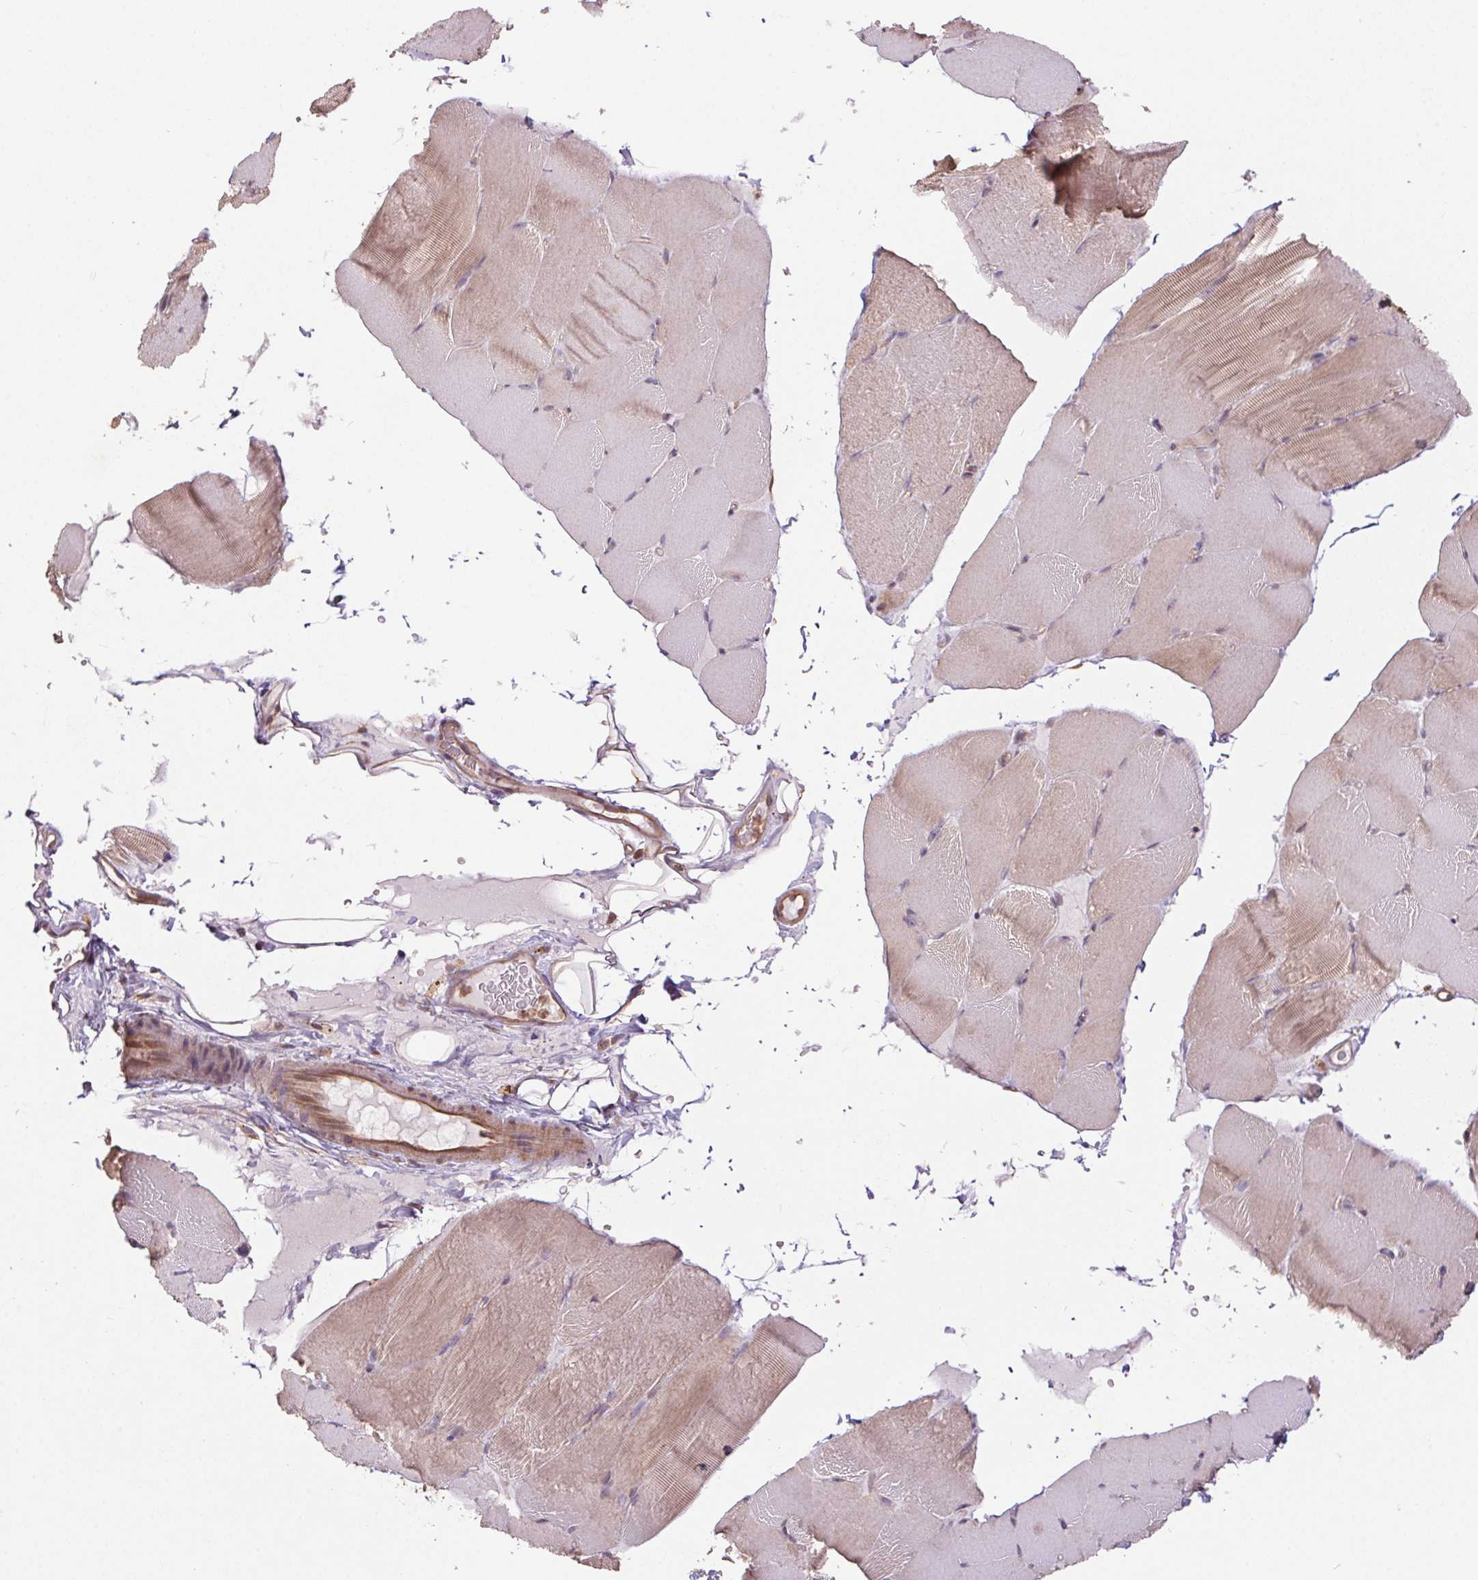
{"staining": {"intensity": "weak", "quantity": "25%-75%", "location": "cytoplasmic/membranous"}, "tissue": "skeletal muscle", "cell_type": "Myocytes", "image_type": "normal", "snomed": [{"axis": "morphology", "description": "Normal tissue, NOS"}, {"axis": "topography", "description": "Skeletal muscle"}], "caption": "This is an image of immunohistochemistry (IHC) staining of benign skeletal muscle, which shows weak positivity in the cytoplasmic/membranous of myocytes.", "gene": "TUBA1A", "patient": {"sex": "female", "age": 37}}